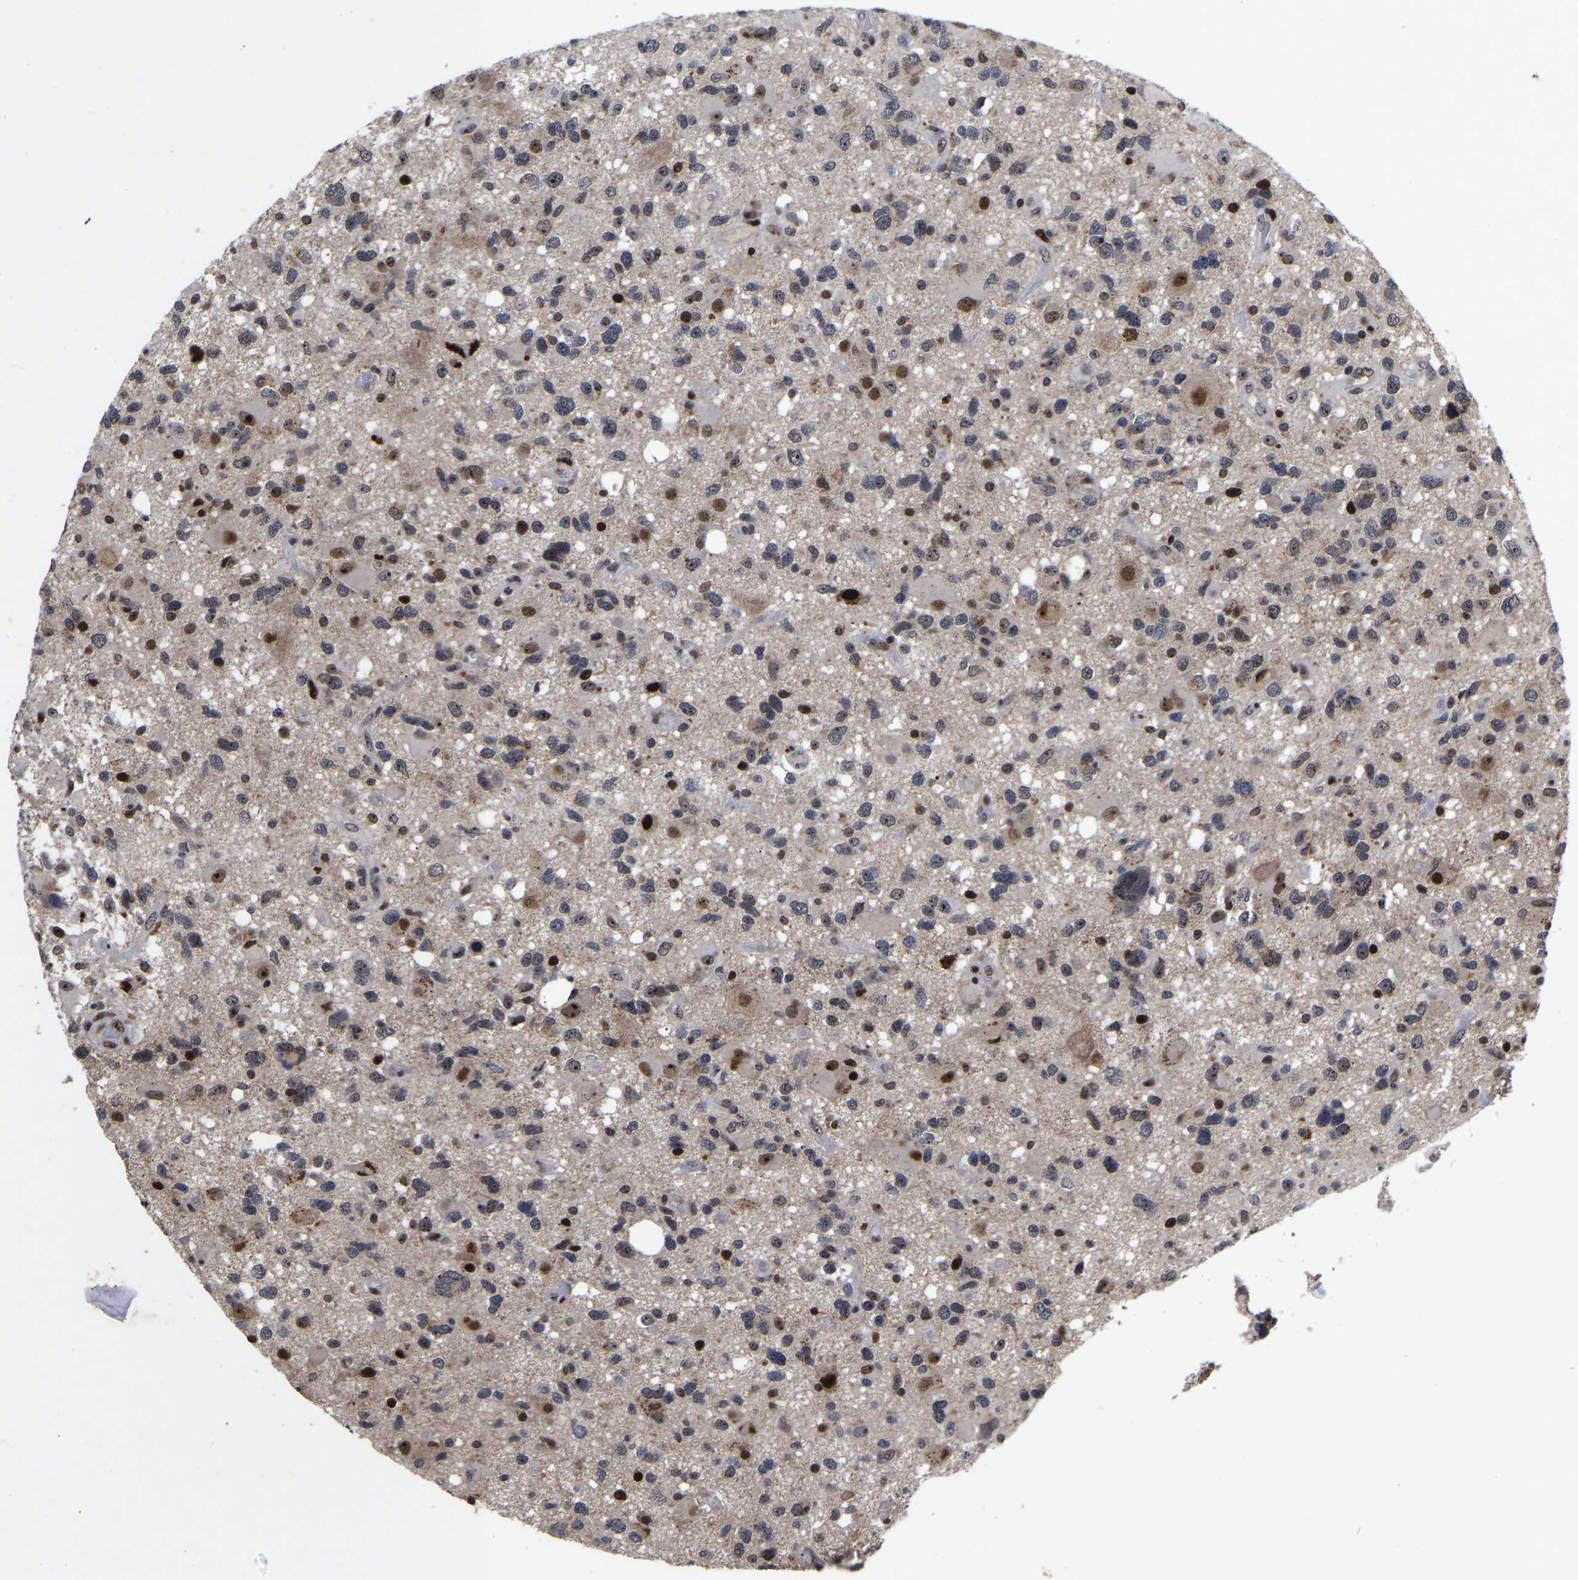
{"staining": {"intensity": "moderate", "quantity": "25%-75%", "location": "nuclear"}, "tissue": "glioma", "cell_type": "Tumor cells", "image_type": "cancer", "snomed": [{"axis": "morphology", "description": "Glioma, malignant, High grade"}, {"axis": "topography", "description": "Brain"}], "caption": "This photomicrograph exhibits immunohistochemistry (IHC) staining of malignant high-grade glioma, with medium moderate nuclear positivity in about 25%-75% of tumor cells.", "gene": "JUNB", "patient": {"sex": "male", "age": 33}}